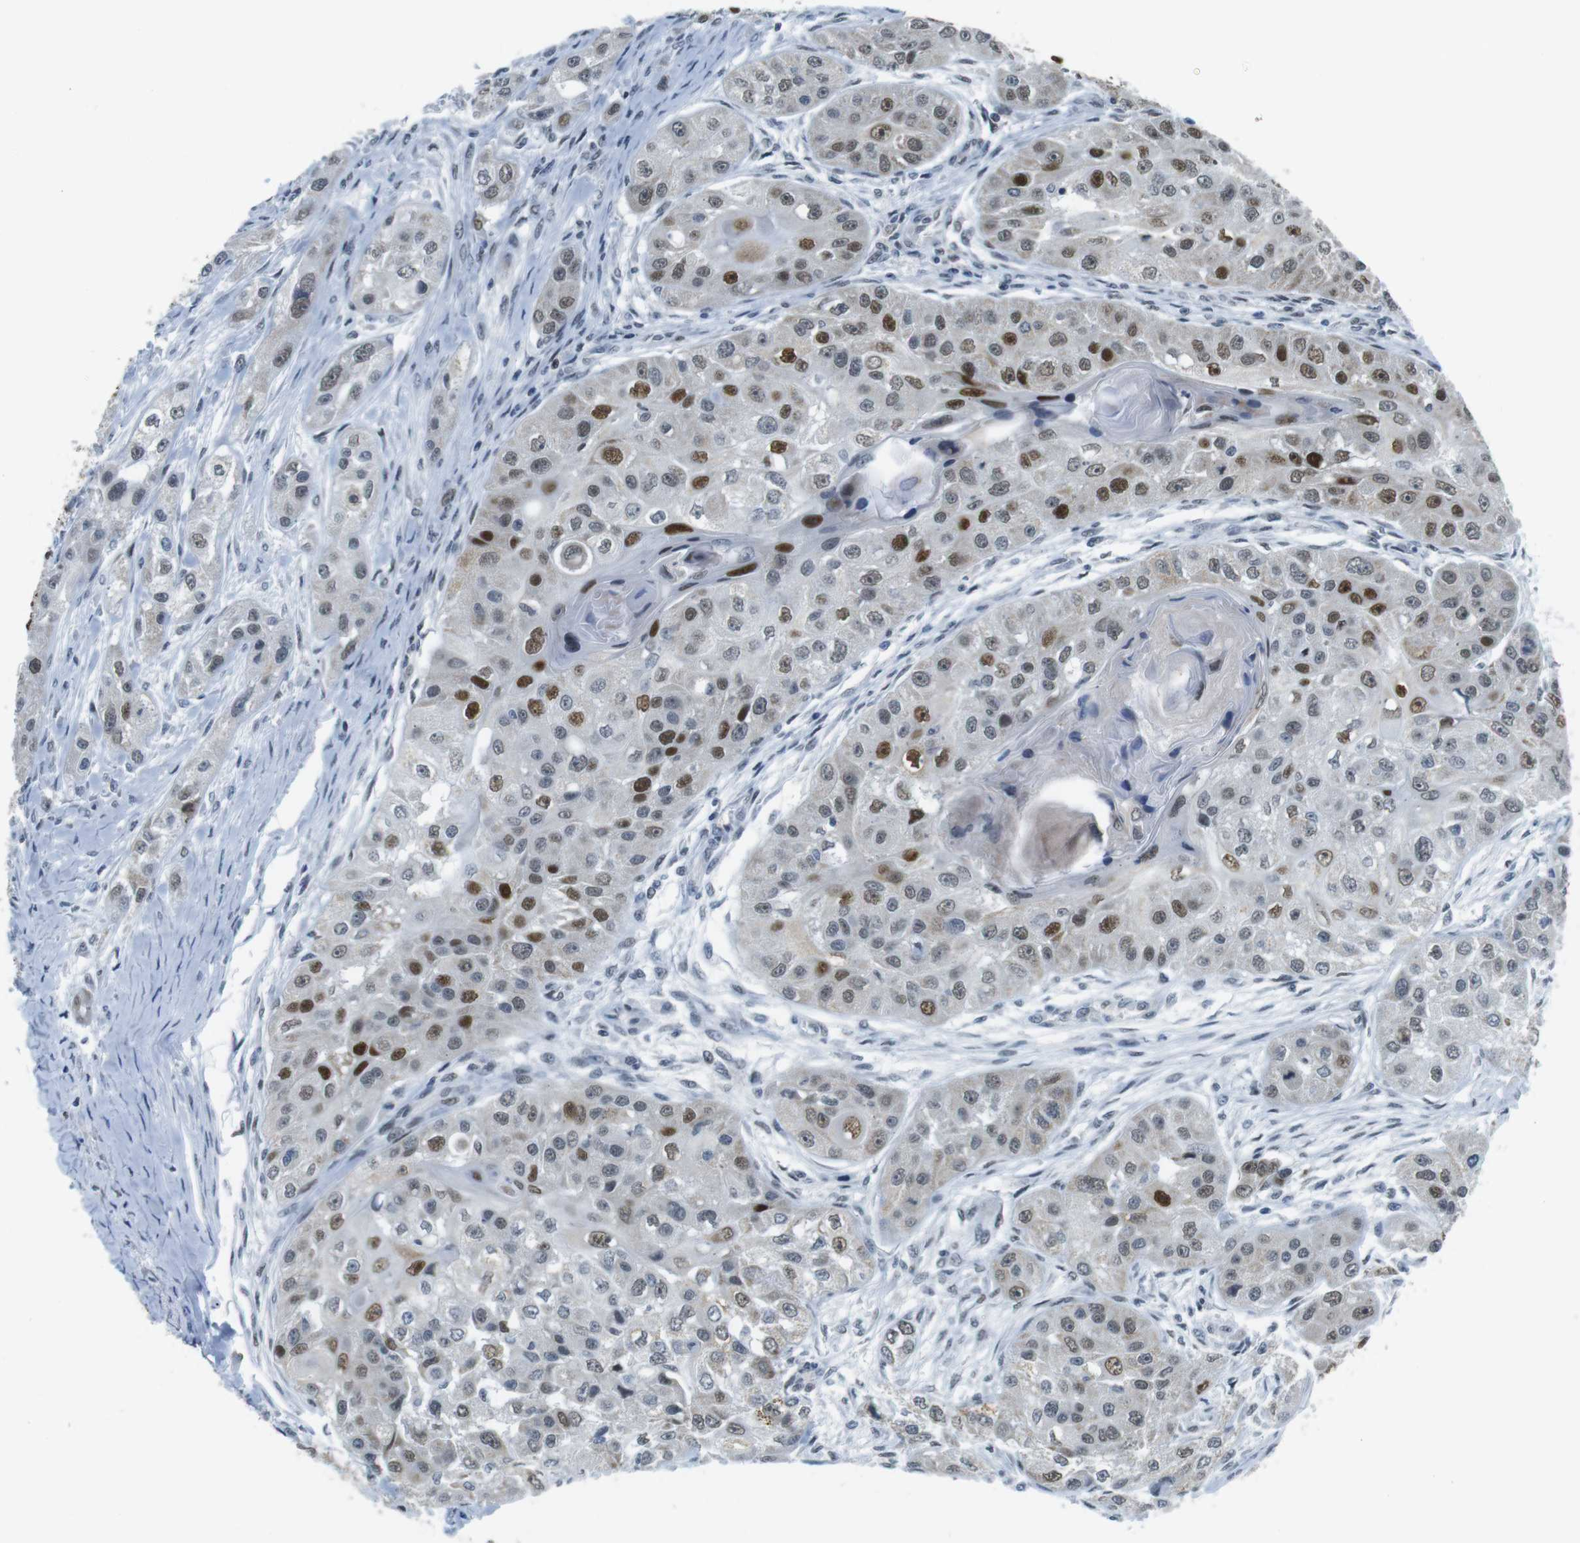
{"staining": {"intensity": "strong", "quantity": "25%-75%", "location": "nuclear"}, "tissue": "head and neck cancer", "cell_type": "Tumor cells", "image_type": "cancer", "snomed": [{"axis": "morphology", "description": "Normal tissue, NOS"}, {"axis": "morphology", "description": "Squamous cell carcinoma, NOS"}, {"axis": "topography", "description": "Skeletal muscle"}, {"axis": "topography", "description": "Head-Neck"}], "caption": "Head and neck squamous cell carcinoma was stained to show a protein in brown. There is high levels of strong nuclear expression in approximately 25%-75% of tumor cells.", "gene": "USP7", "patient": {"sex": "male", "age": 51}}